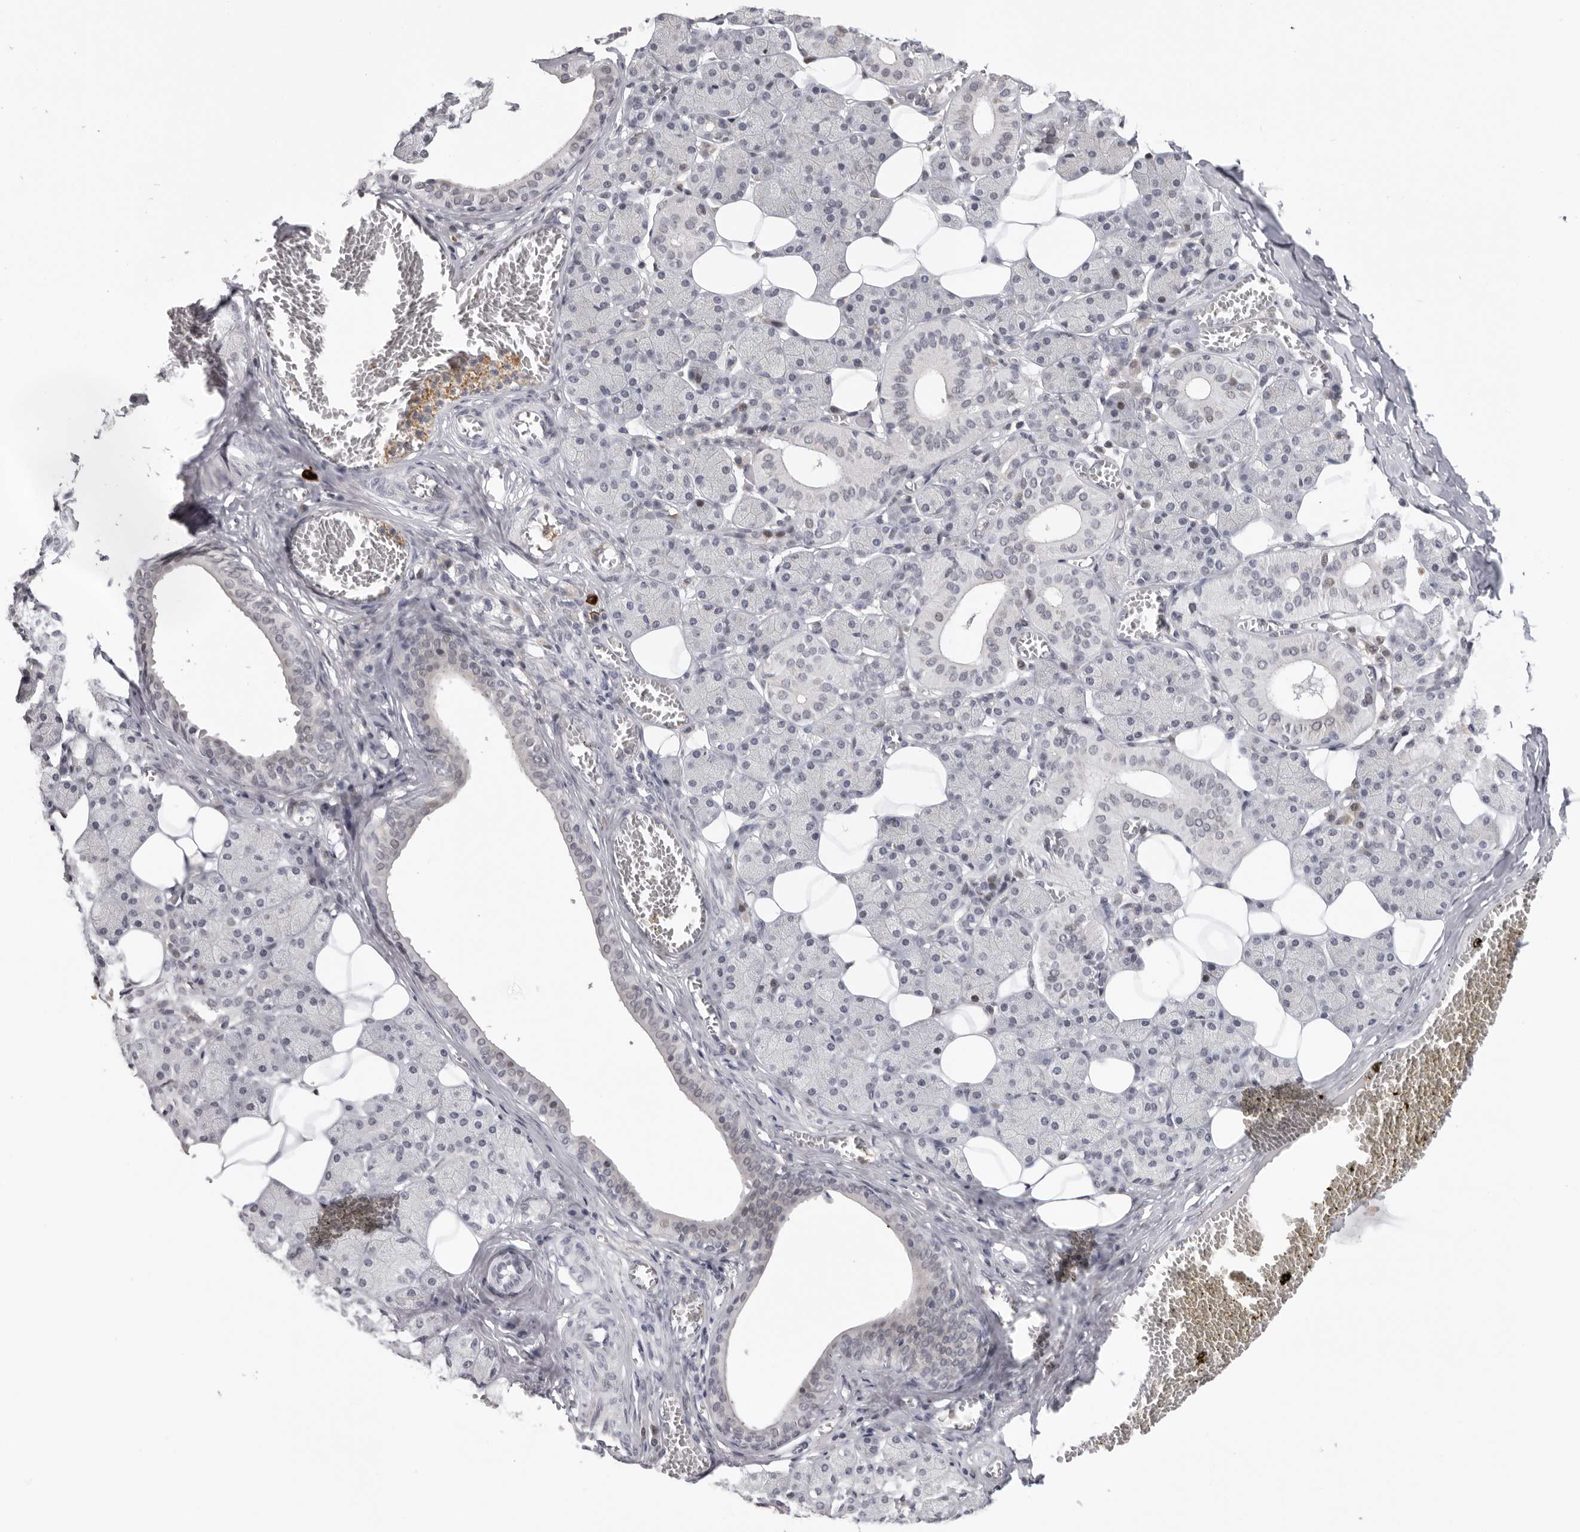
{"staining": {"intensity": "negative", "quantity": "none", "location": "none"}, "tissue": "salivary gland", "cell_type": "Glandular cells", "image_type": "normal", "snomed": [{"axis": "morphology", "description": "Normal tissue, NOS"}, {"axis": "topography", "description": "Salivary gland"}], "caption": "The image demonstrates no significant positivity in glandular cells of salivary gland. Nuclei are stained in blue.", "gene": "KIF2B", "patient": {"sex": "female", "age": 33}}